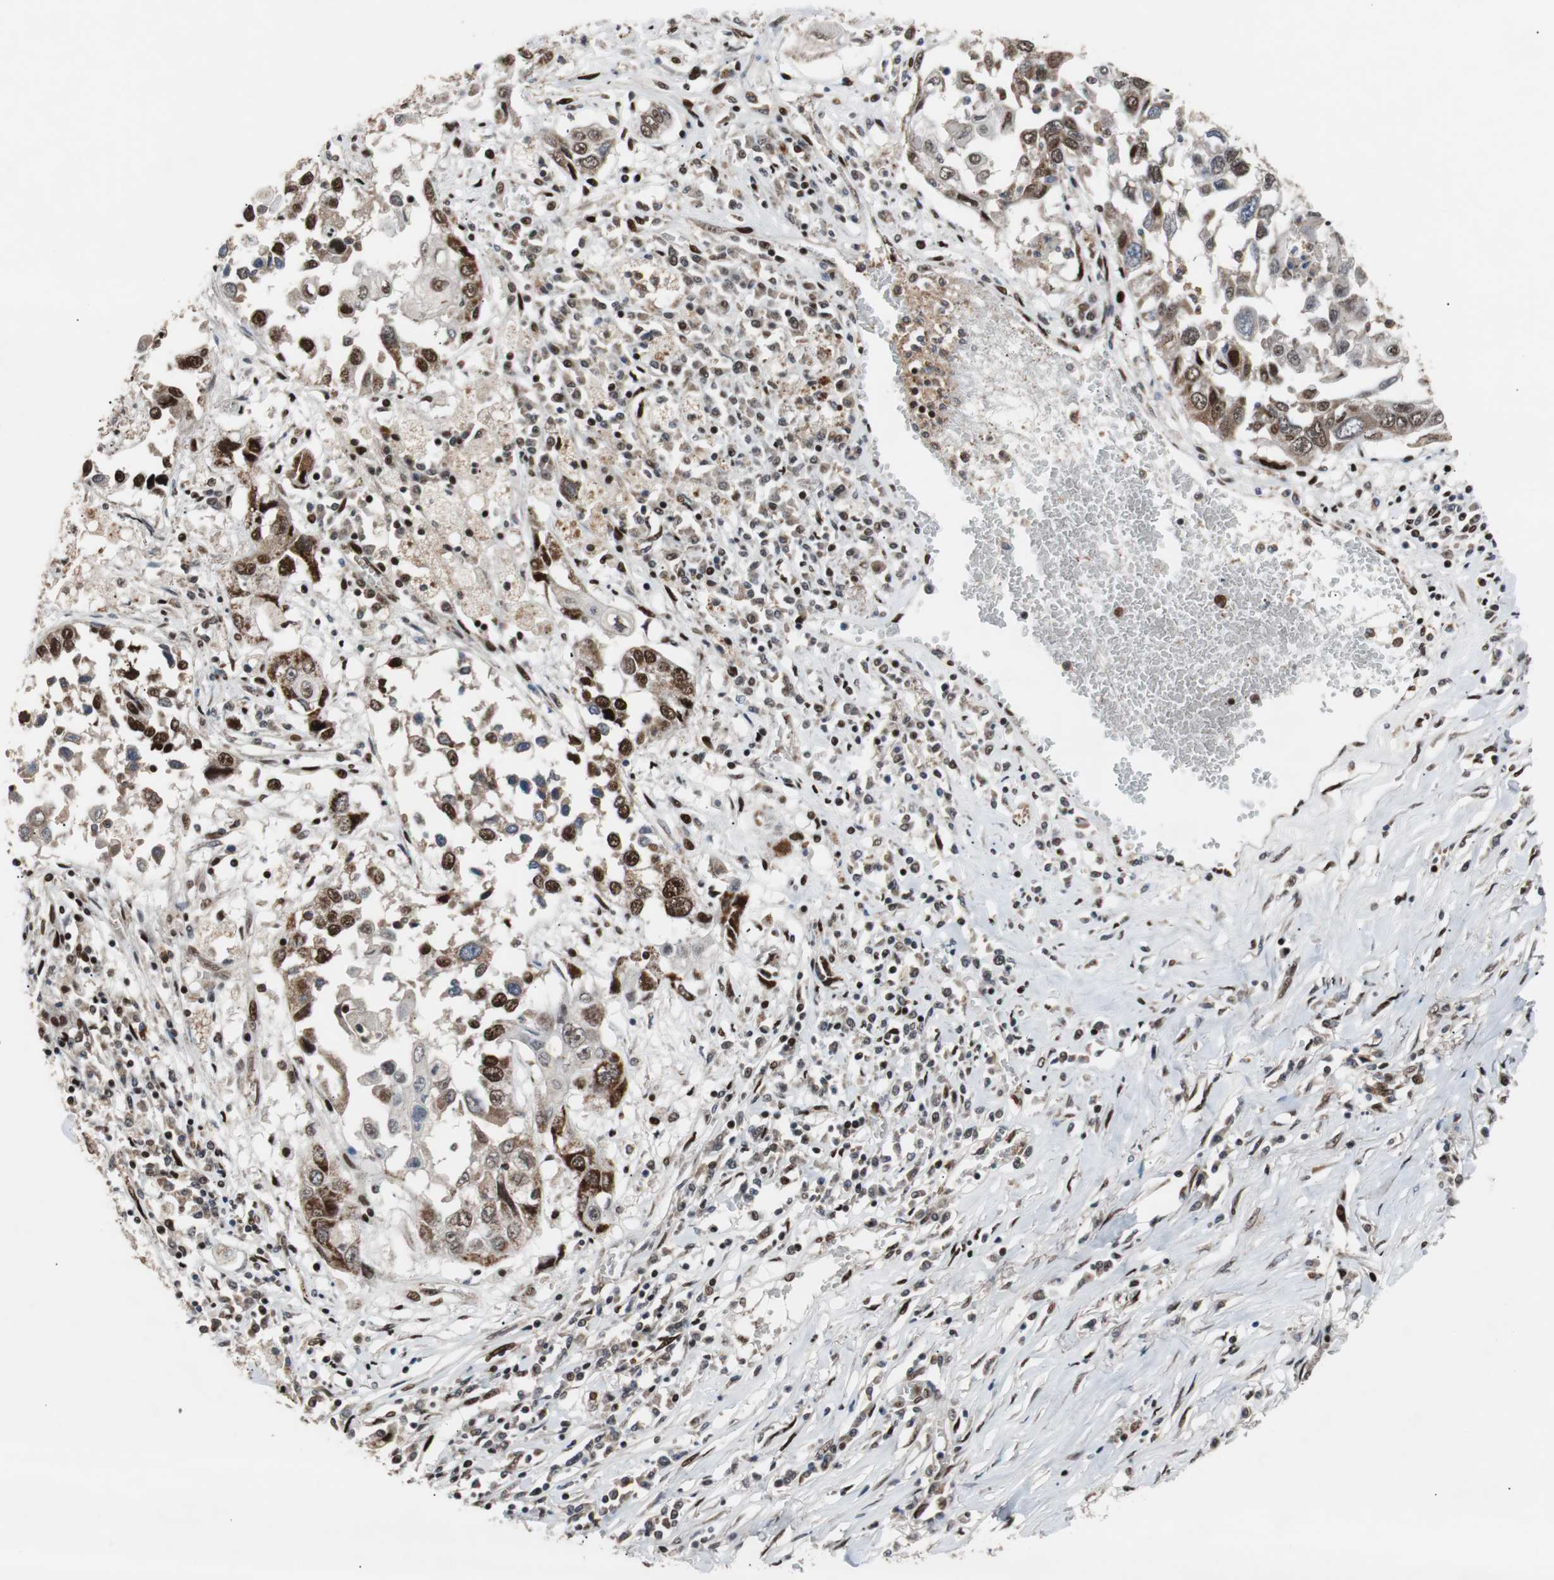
{"staining": {"intensity": "strong", "quantity": ">75%", "location": "nuclear"}, "tissue": "lung cancer", "cell_type": "Tumor cells", "image_type": "cancer", "snomed": [{"axis": "morphology", "description": "Squamous cell carcinoma, NOS"}, {"axis": "topography", "description": "Lung"}], "caption": "Strong nuclear expression for a protein is identified in about >75% of tumor cells of lung squamous cell carcinoma using IHC.", "gene": "NBL1", "patient": {"sex": "male", "age": 71}}